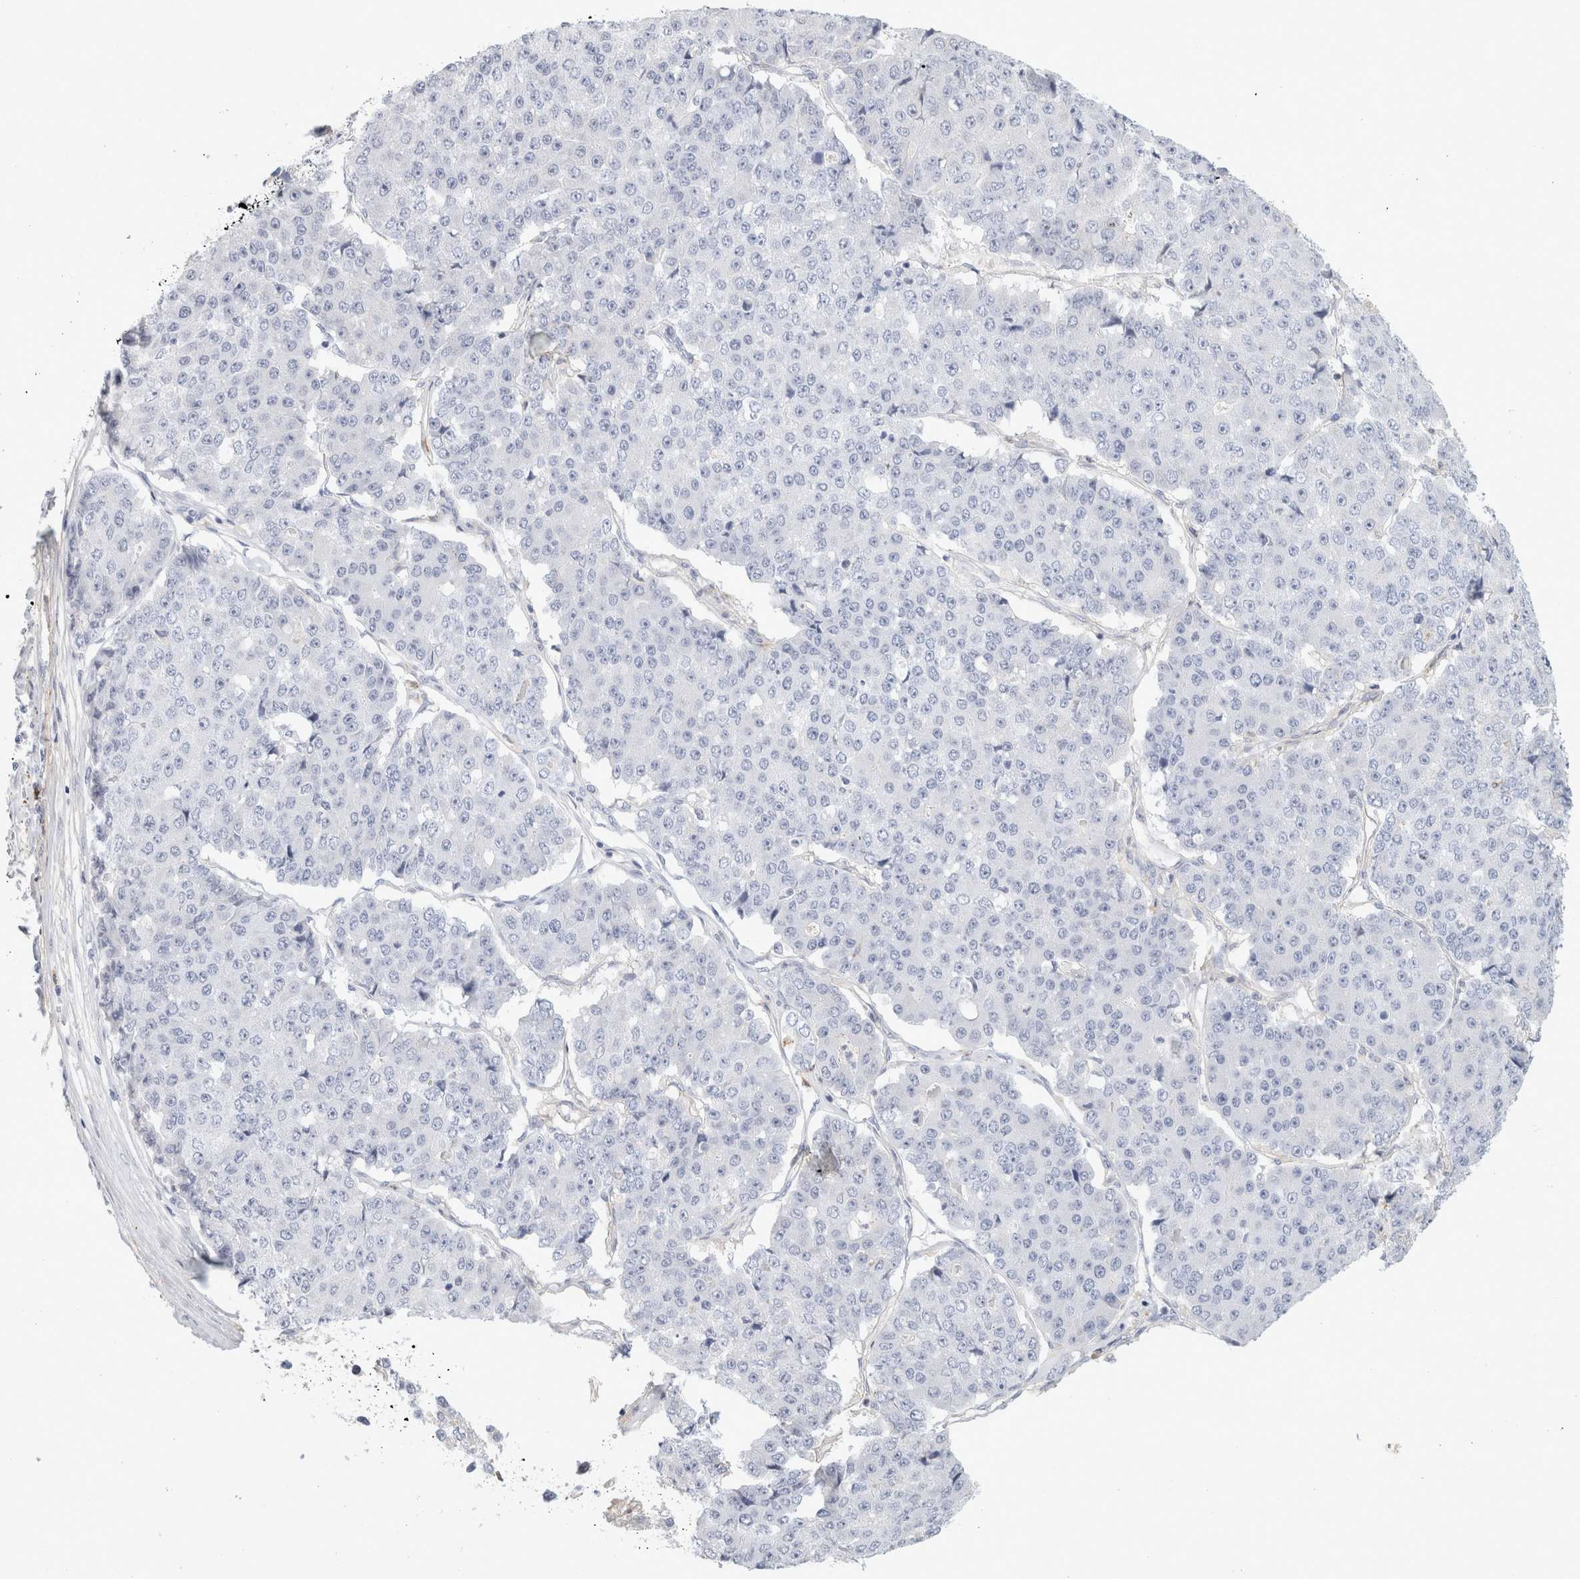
{"staining": {"intensity": "negative", "quantity": "none", "location": "none"}, "tissue": "pancreatic cancer", "cell_type": "Tumor cells", "image_type": "cancer", "snomed": [{"axis": "morphology", "description": "Adenocarcinoma, NOS"}, {"axis": "topography", "description": "Pancreas"}], "caption": "An image of human pancreatic cancer is negative for staining in tumor cells.", "gene": "FGL2", "patient": {"sex": "male", "age": 50}}